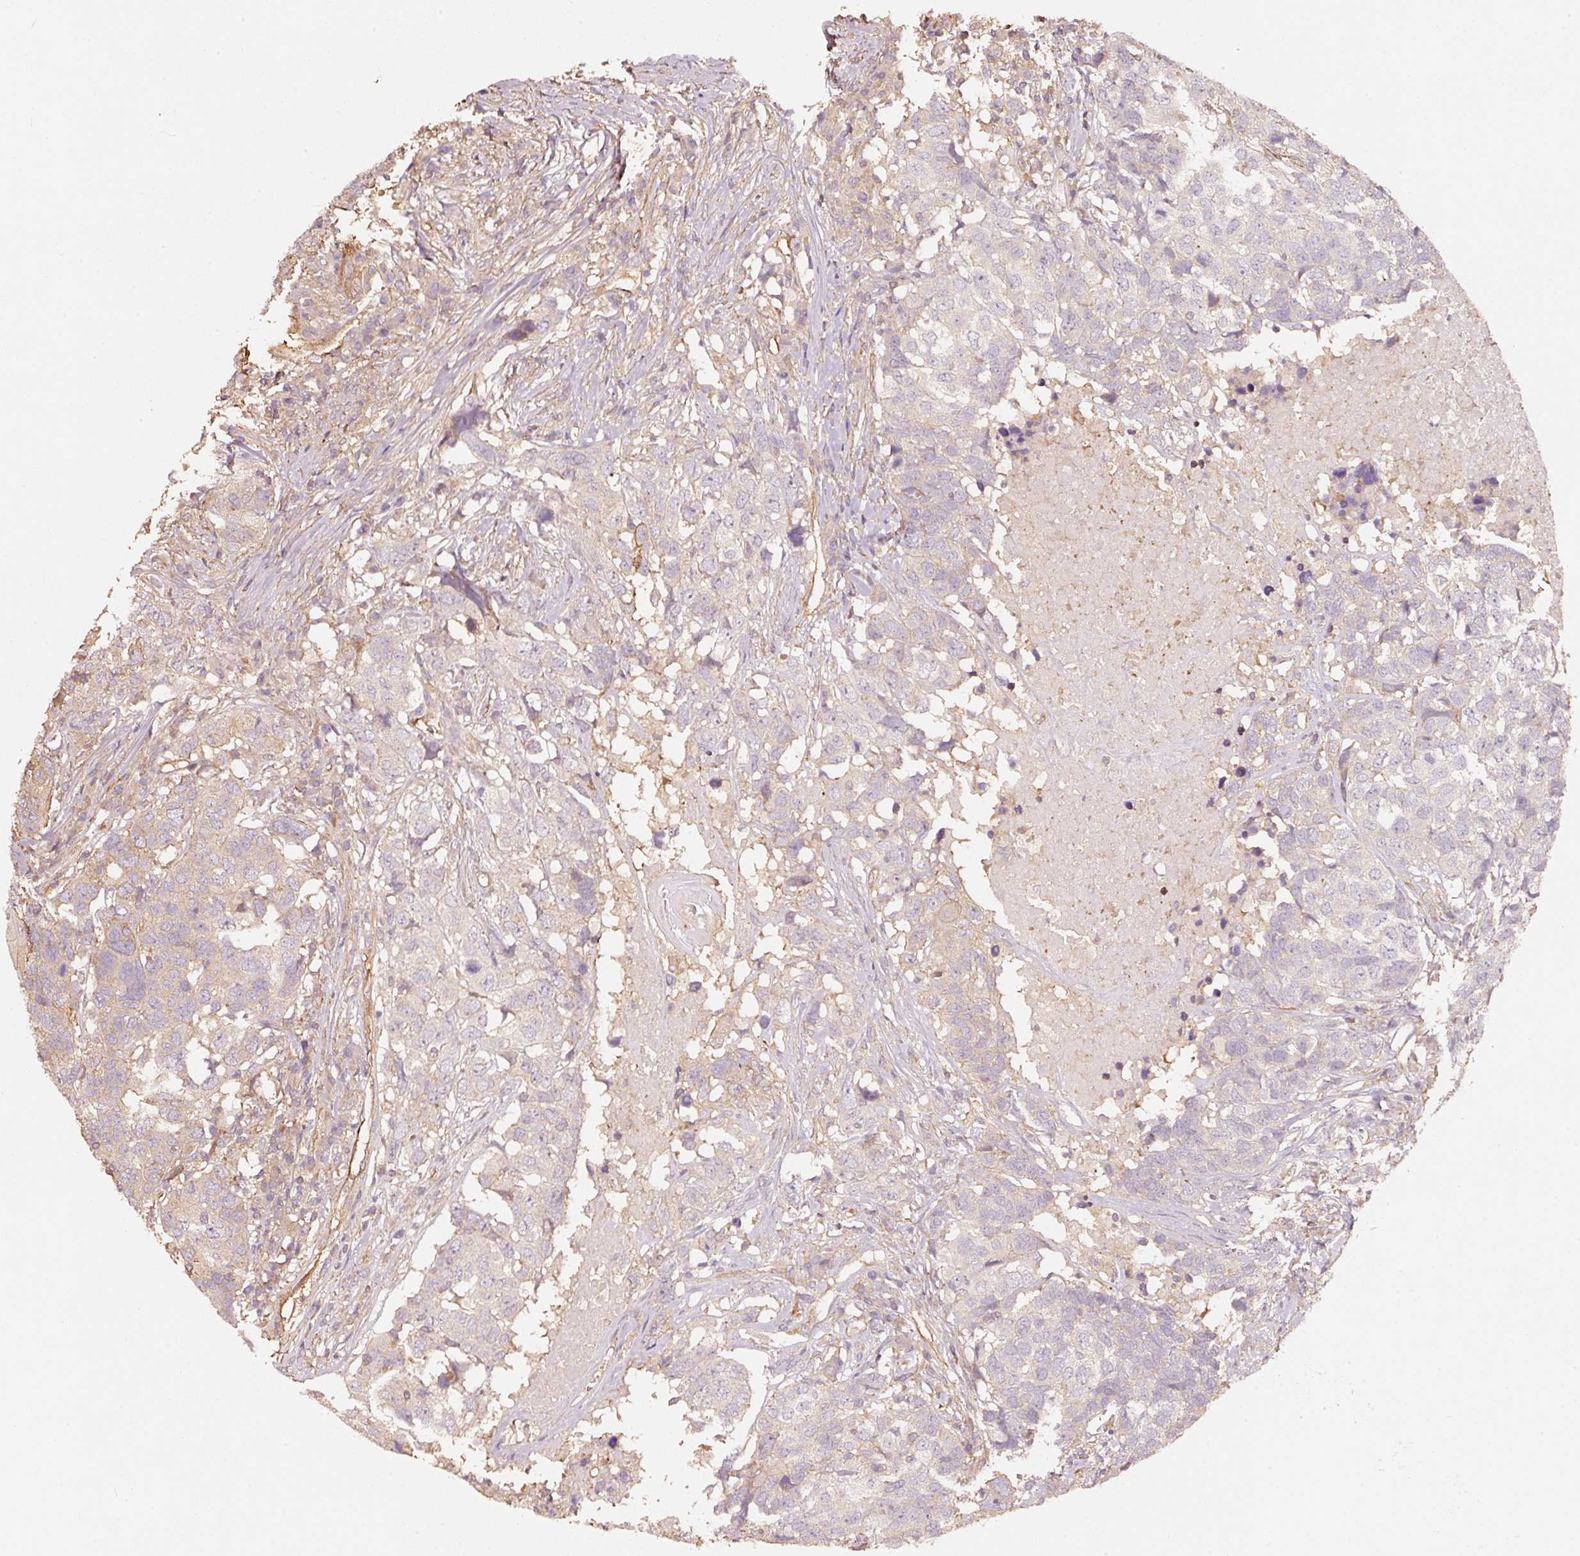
{"staining": {"intensity": "weak", "quantity": "<25%", "location": "cytoplasmic/membranous"}, "tissue": "head and neck cancer", "cell_type": "Tumor cells", "image_type": "cancer", "snomed": [{"axis": "morphology", "description": "Squamous cell carcinoma, NOS"}, {"axis": "topography", "description": "Head-Neck"}], "caption": "The histopathology image exhibits no staining of tumor cells in head and neck cancer.", "gene": "CEP95", "patient": {"sex": "male", "age": 66}}